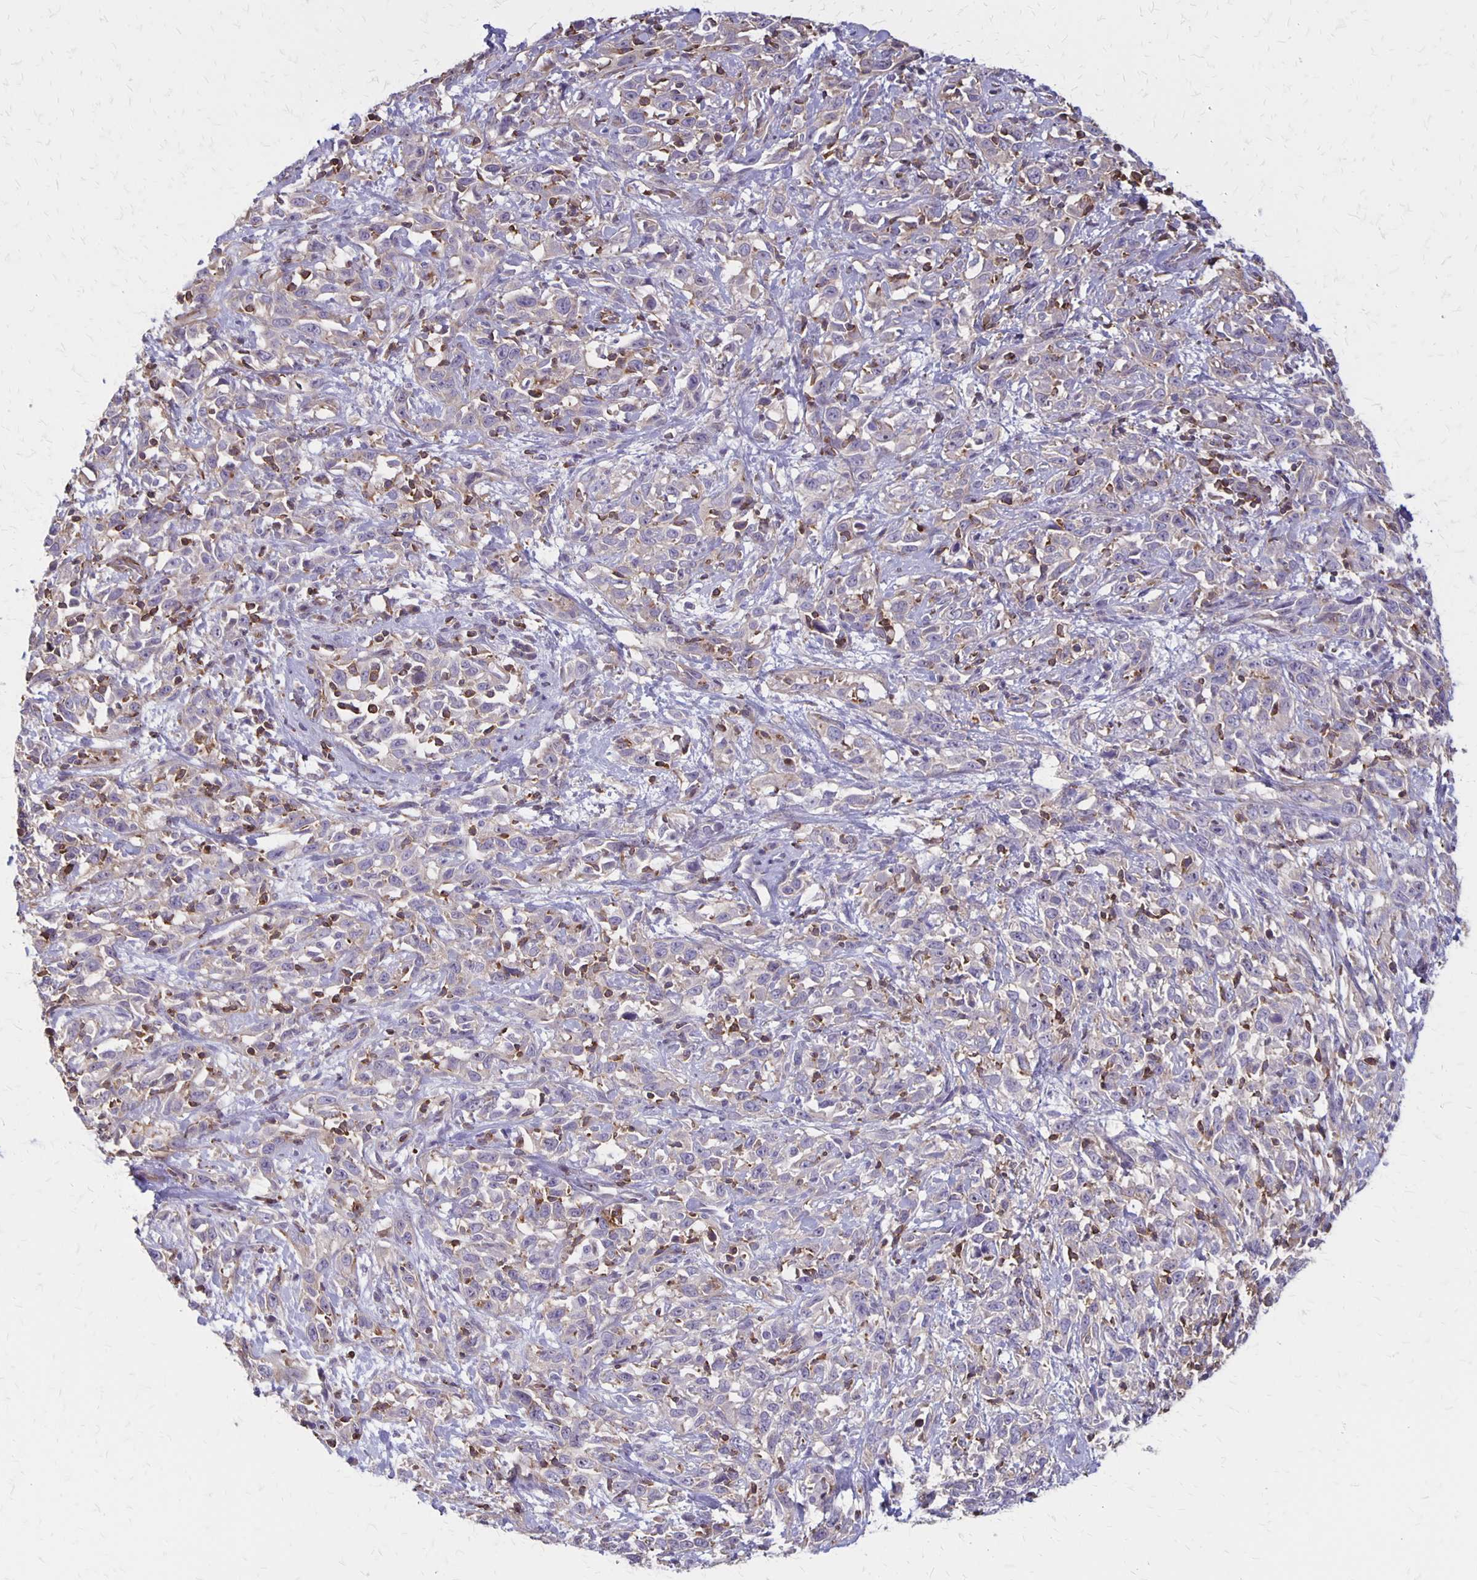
{"staining": {"intensity": "moderate", "quantity": "25%-75%", "location": "cytoplasmic/membranous"}, "tissue": "cervical cancer", "cell_type": "Tumor cells", "image_type": "cancer", "snomed": [{"axis": "morphology", "description": "Adenocarcinoma, NOS"}, {"axis": "topography", "description": "Cervix"}], "caption": "Tumor cells show moderate cytoplasmic/membranous expression in about 25%-75% of cells in adenocarcinoma (cervical).", "gene": "SEPTIN5", "patient": {"sex": "female", "age": 40}}